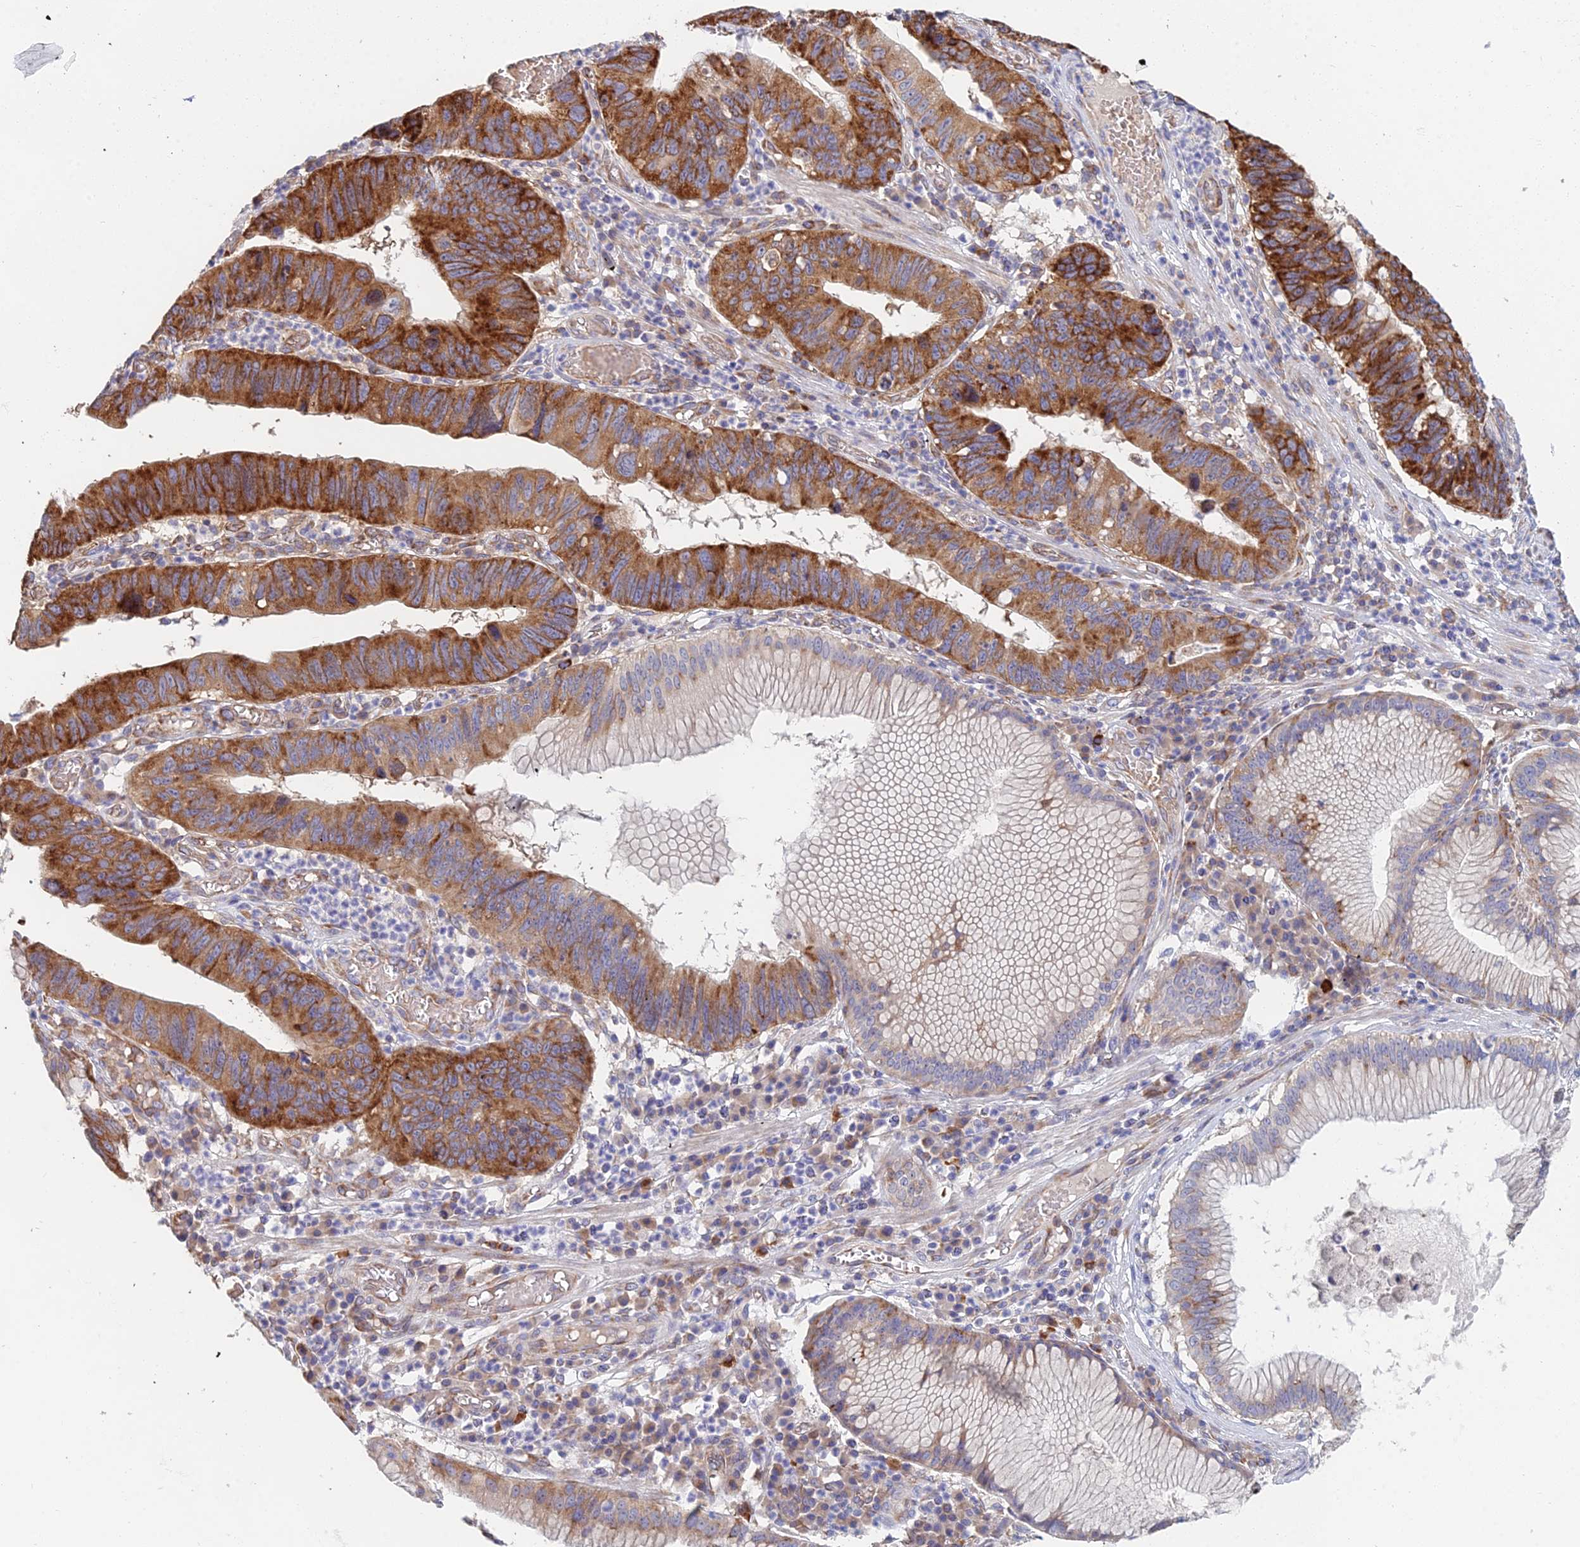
{"staining": {"intensity": "strong", "quantity": ">75%", "location": "cytoplasmic/membranous"}, "tissue": "stomach cancer", "cell_type": "Tumor cells", "image_type": "cancer", "snomed": [{"axis": "morphology", "description": "Adenocarcinoma, NOS"}, {"axis": "topography", "description": "Stomach"}], "caption": "DAB (3,3'-diaminobenzidine) immunohistochemical staining of human stomach cancer (adenocarcinoma) reveals strong cytoplasmic/membranous protein expression in about >75% of tumor cells.", "gene": "ELOF1", "patient": {"sex": "male", "age": 59}}